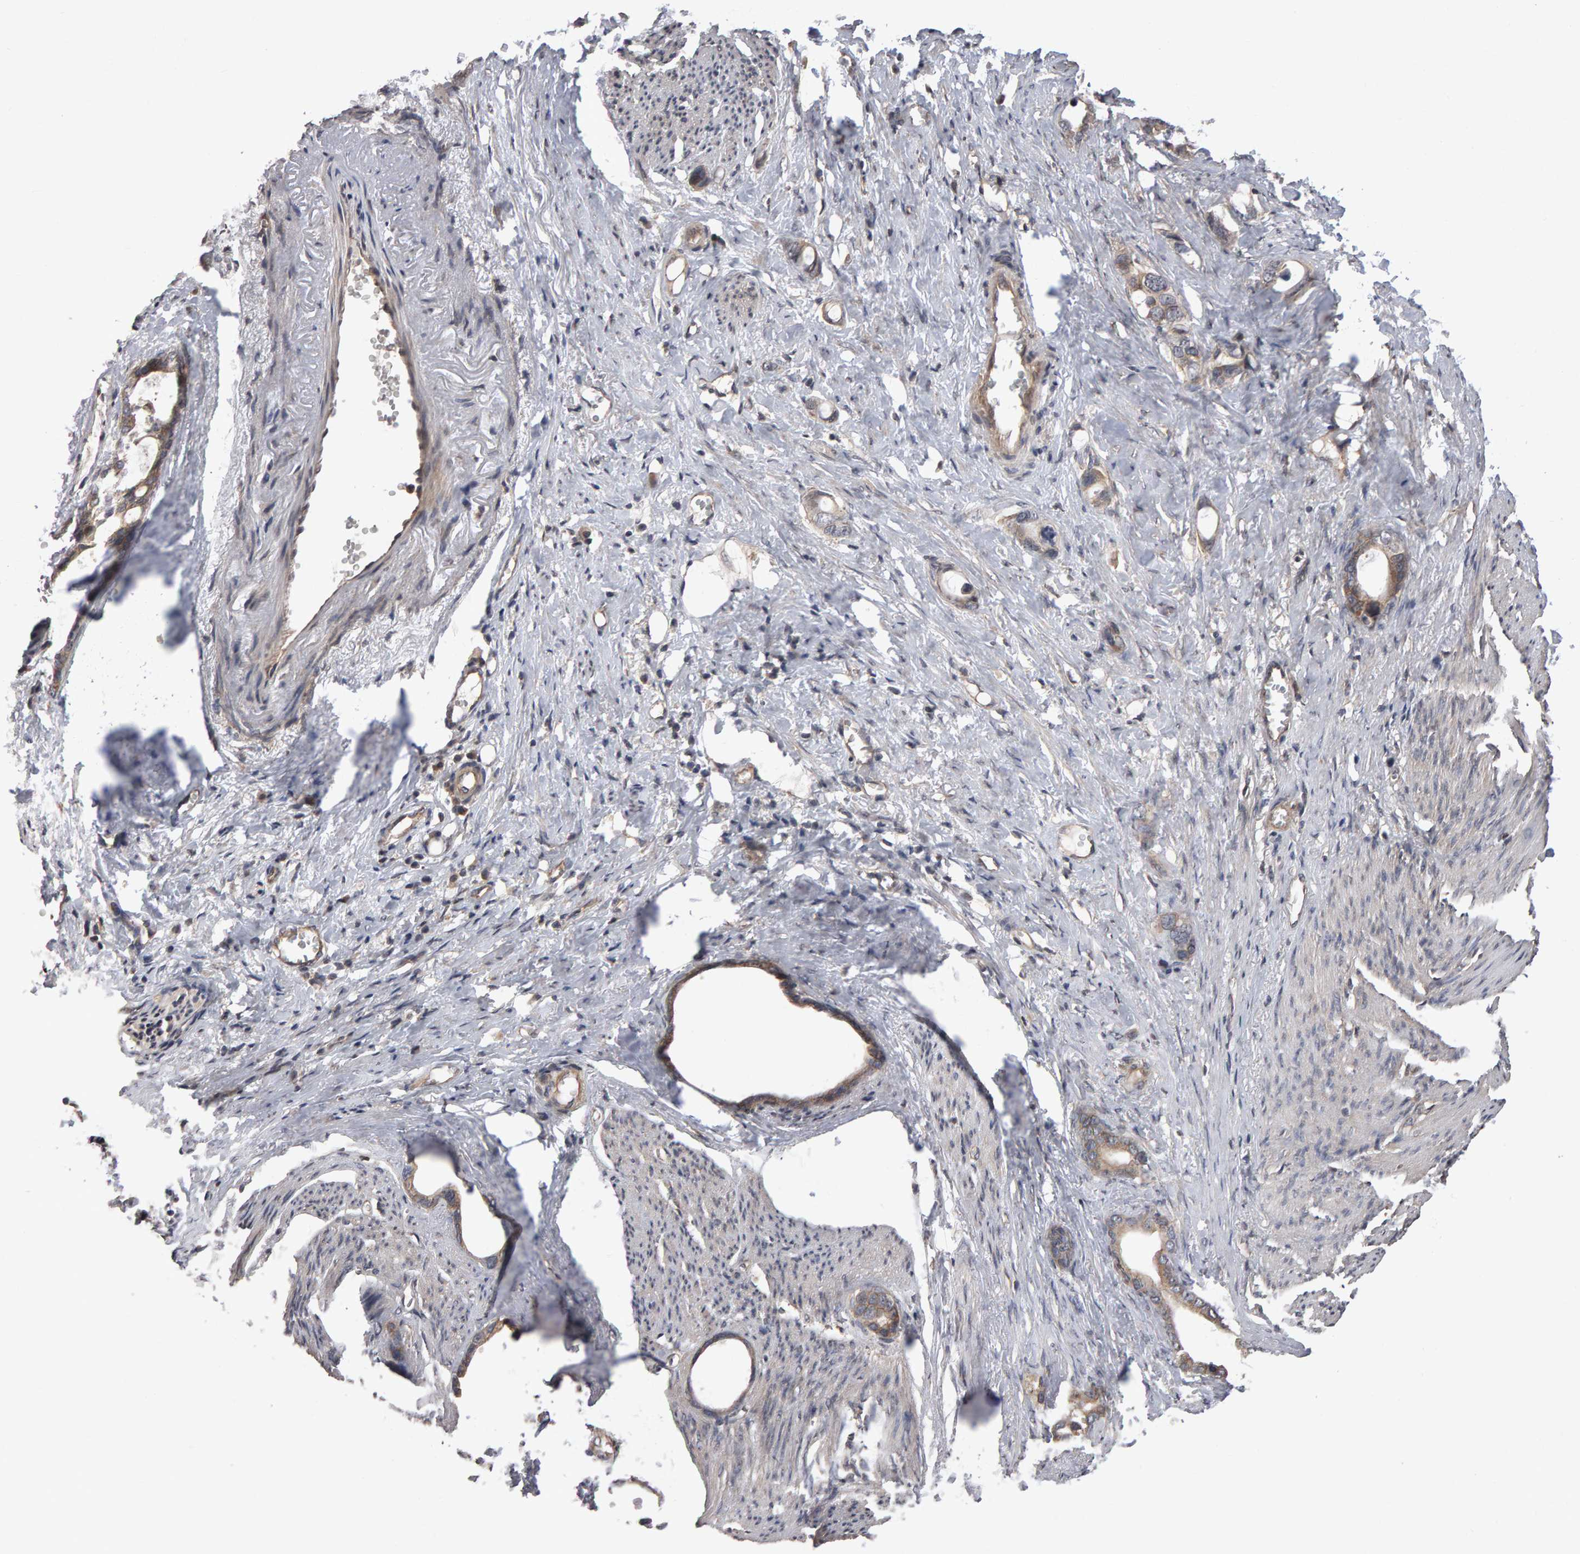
{"staining": {"intensity": "weak", "quantity": ">75%", "location": "cytoplasmic/membranous"}, "tissue": "stomach cancer", "cell_type": "Tumor cells", "image_type": "cancer", "snomed": [{"axis": "morphology", "description": "Adenocarcinoma, NOS"}, {"axis": "topography", "description": "Stomach"}], "caption": "Human adenocarcinoma (stomach) stained with a protein marker demonstrates weak staining in tumor cells.", "gene": "SCRIB", "patient": {"sex": "female", "age": 75}}